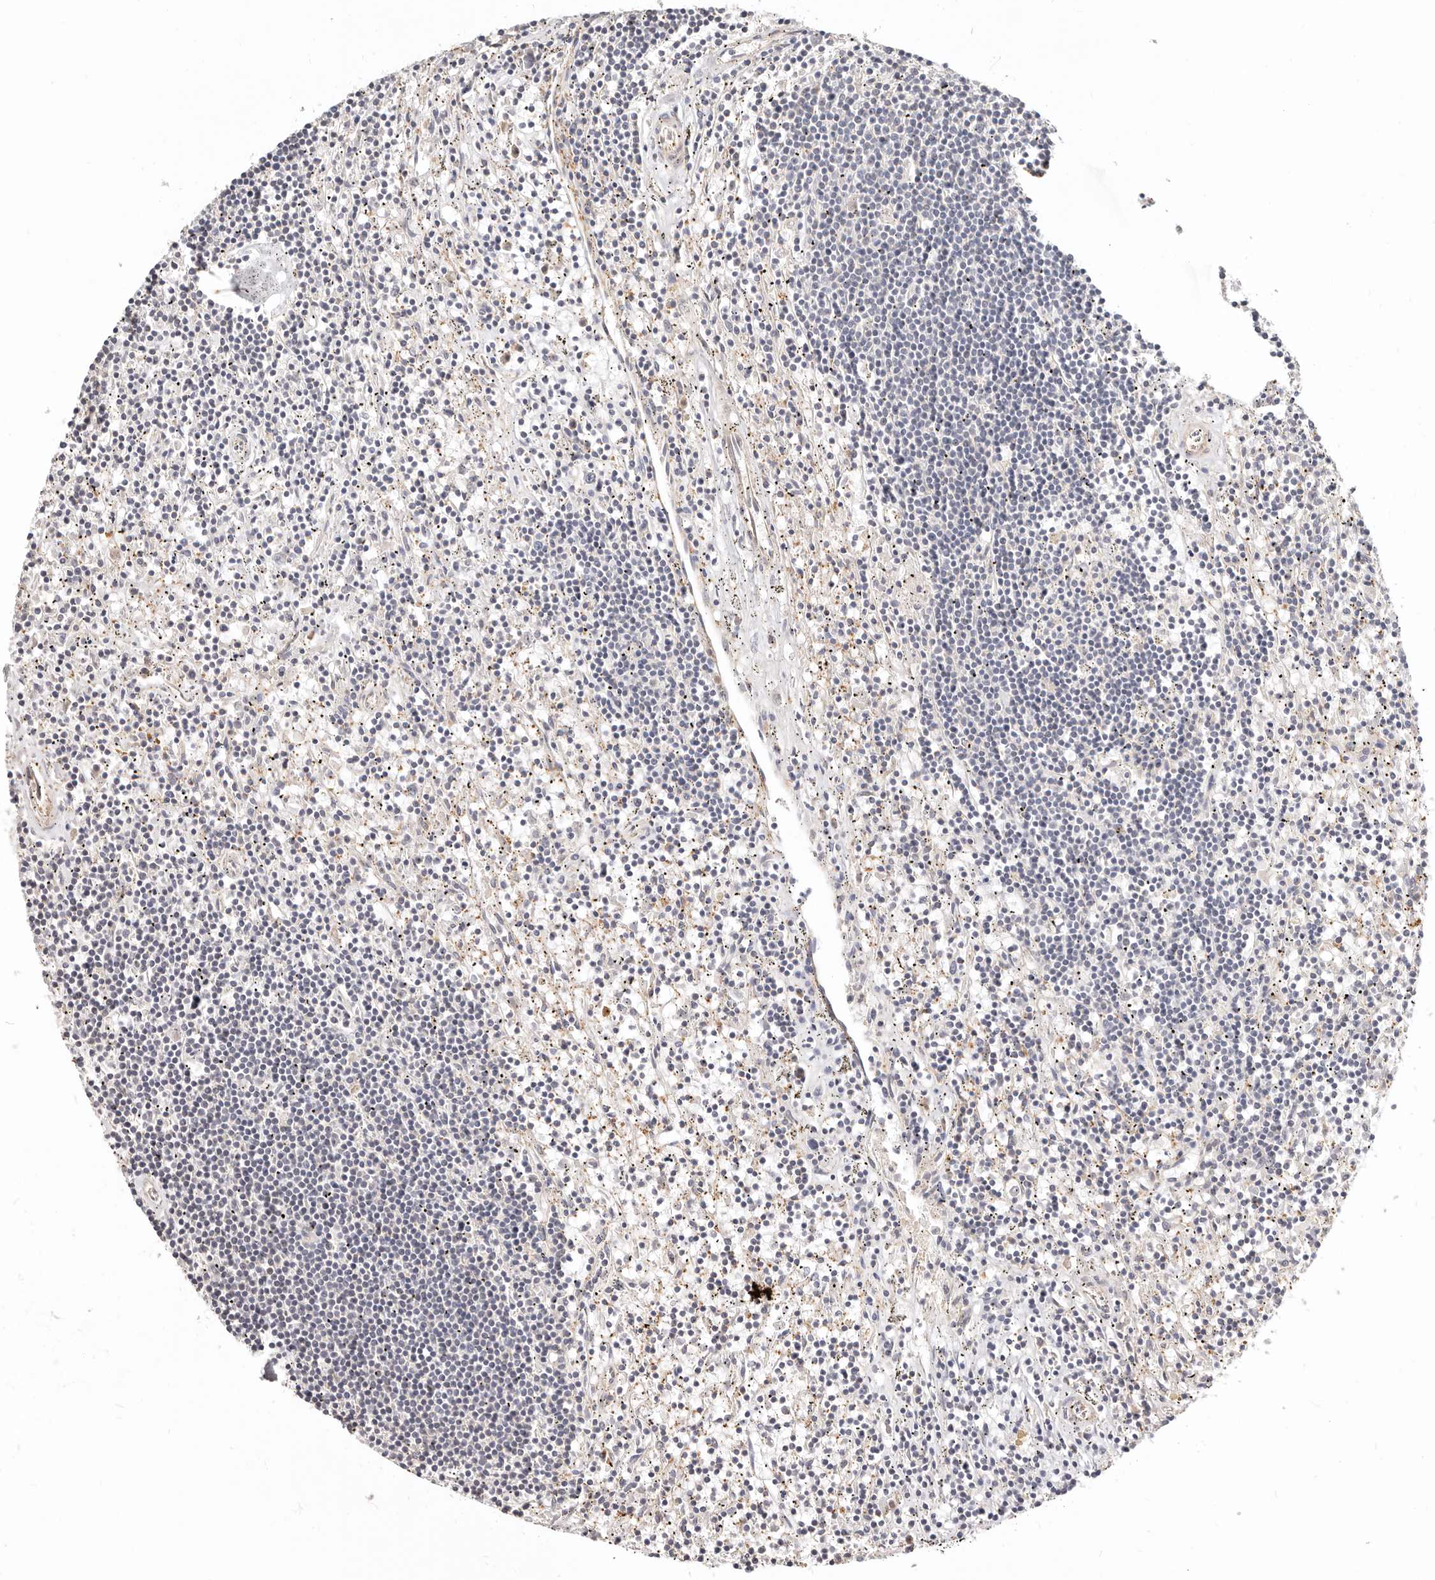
{"staining": {"intensity": "negative", "quantity": "none", "location": "none"}, "tissue": "lymphoma", "cell_type": "Tumor cells", "image_type": "cancer", "snomed": [{"axis": "morphology", "description": "Malignant lymphoma, non-Hodgkin's type, Low grade"}, {"axis": "topography", "description": "Spleen"}], "caption": "This is an immunohistochemistry image of human malignant lymphoma, non-Hodgkin's type (low-grade). There is no staining in tumor cells.", "gene": "ZRANB1", "patient": {"sex": "male", "age": 76}}